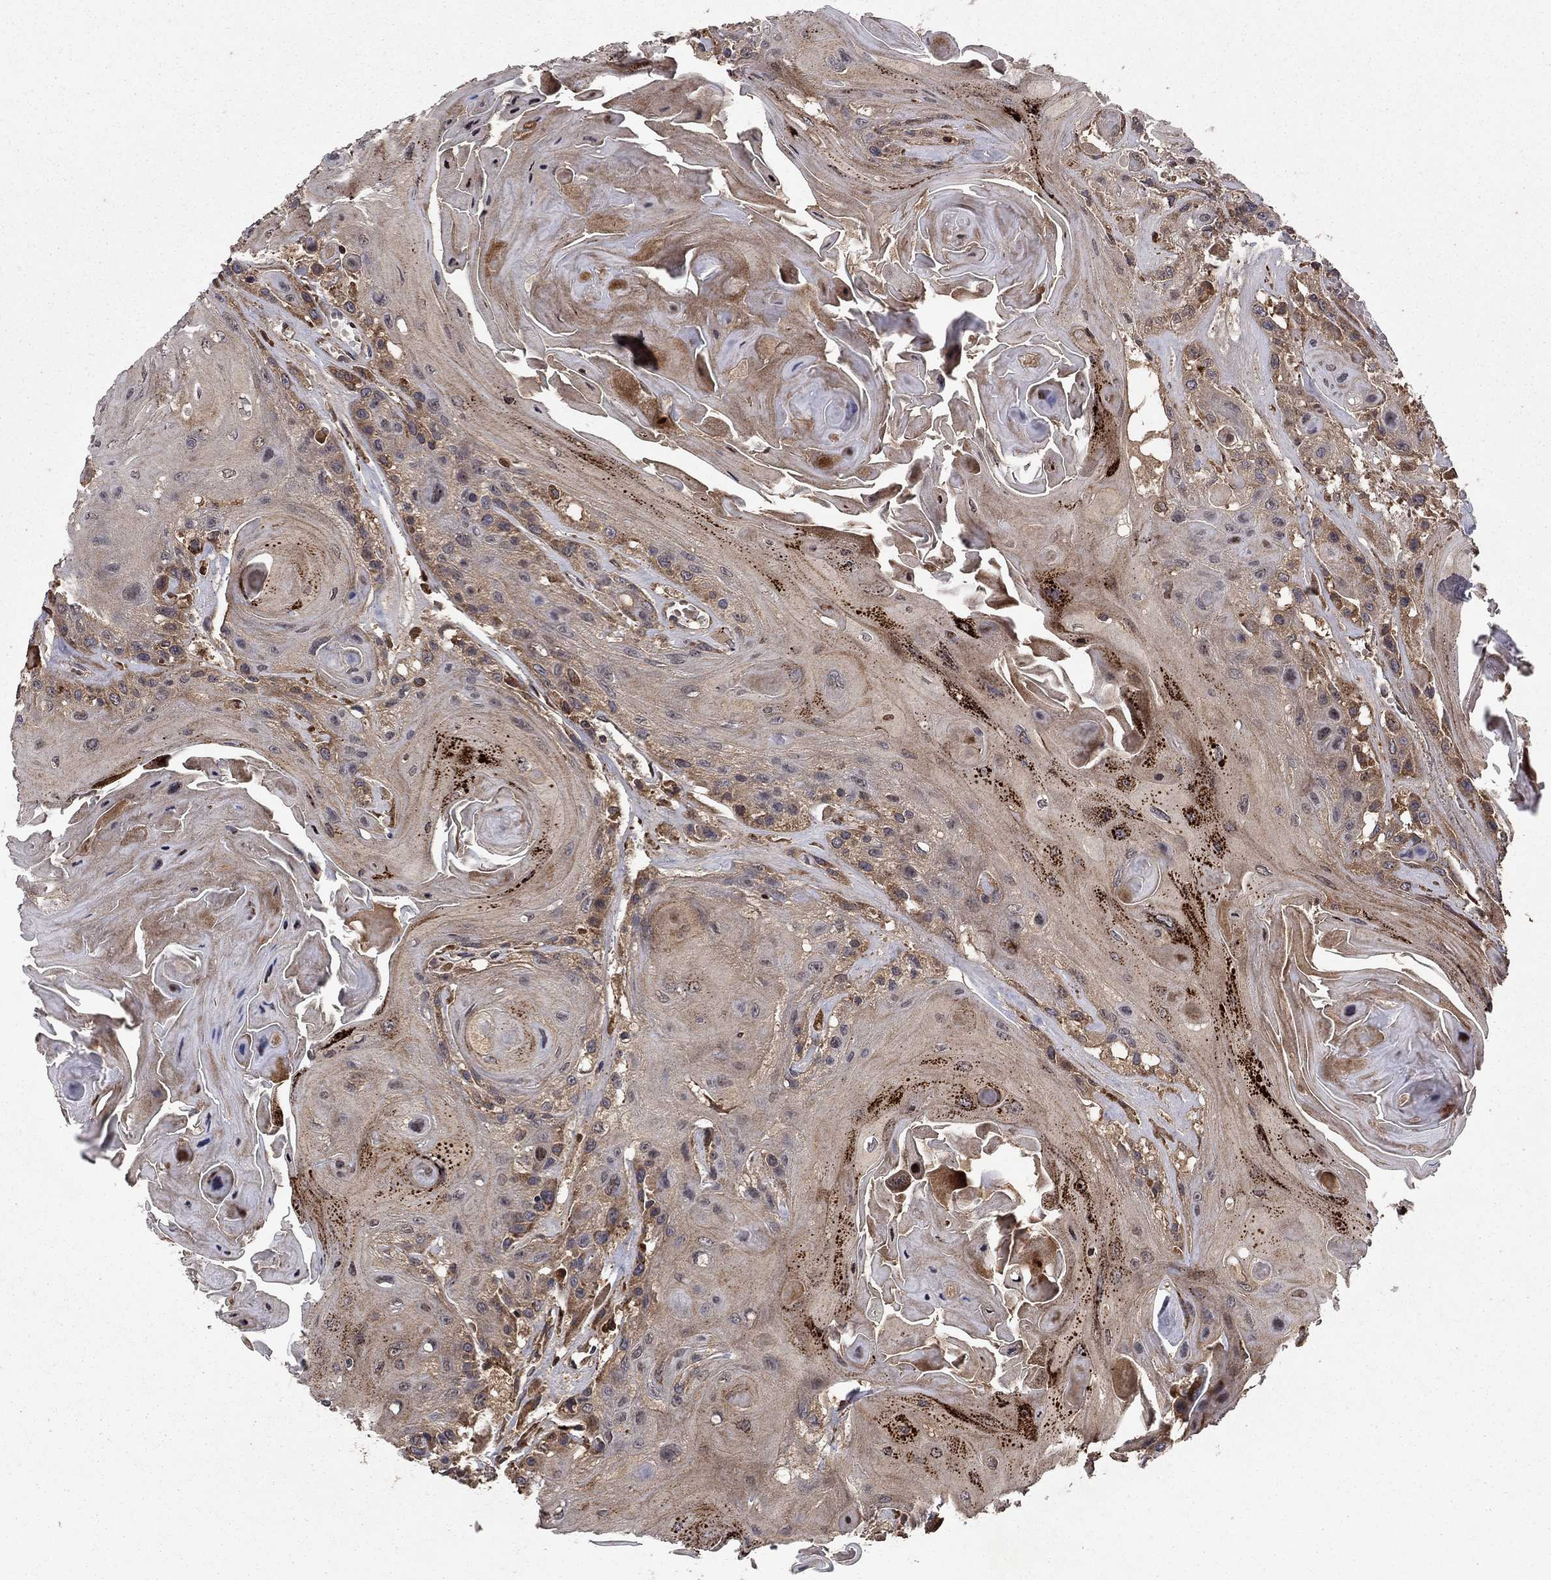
{"staining": {"intensity": "moderate", "quantity": "25%-75%", "location": "cytoplasmic/membranous"}, "tissue": "head and neck cancer", "cell_type": "Tumor cells", "image_type": "cancer", "snomed": [{"axis": "morphology", "description": "Squamous cell carcinoma, NOS"}, {"axis": "topography", "description": "Head-Neck"}], "caption": "Squamous cell carcinoma (head and neck) was stained to show a protein in brown. There is medium levels of moderate cytoplasmic/membranous staining in about 25%-75% of tumor cells.", "gene": "BABAM2", "patient": {"sex": "female", "age": 59}}